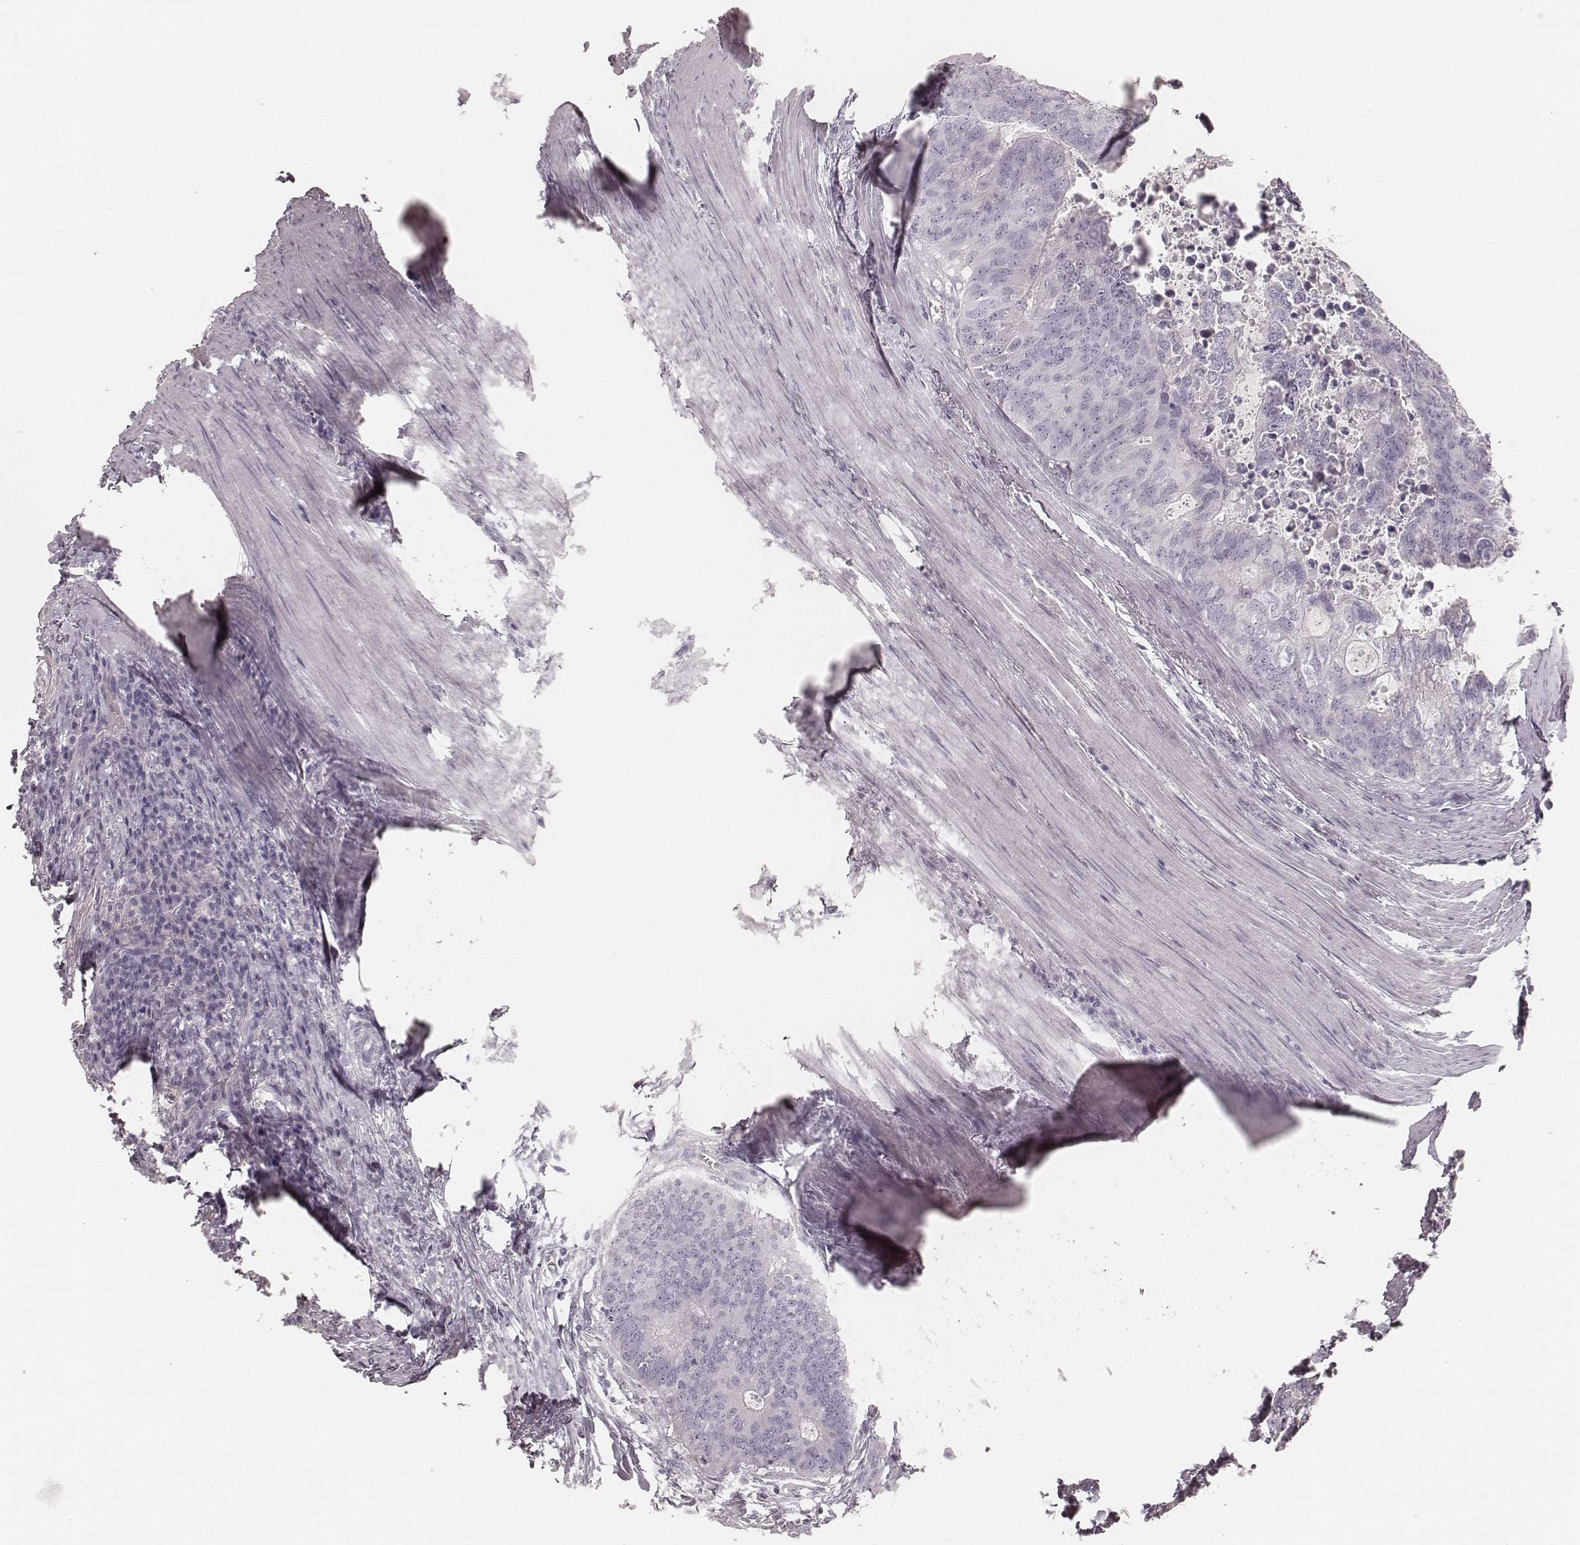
{"staining": {"intensity": "negative", "quantity": "none", "location": "none"}, "tissue": "colorectal cancer", "cell_type": "Tumor cells", "image_type": "cancer", "snomed": [{"axis": "morphology", "description": "Adenocarcinoma, NOS"}, {"axis": "topography", "description": "Colon"}], "caption": "This is an IHC histopathology image of human colorectal cancer (adenocarcinoma). There is no positivity in tumor cells.", "gene": "KRT31", "patient": {"sex": "male", "age": 67}}